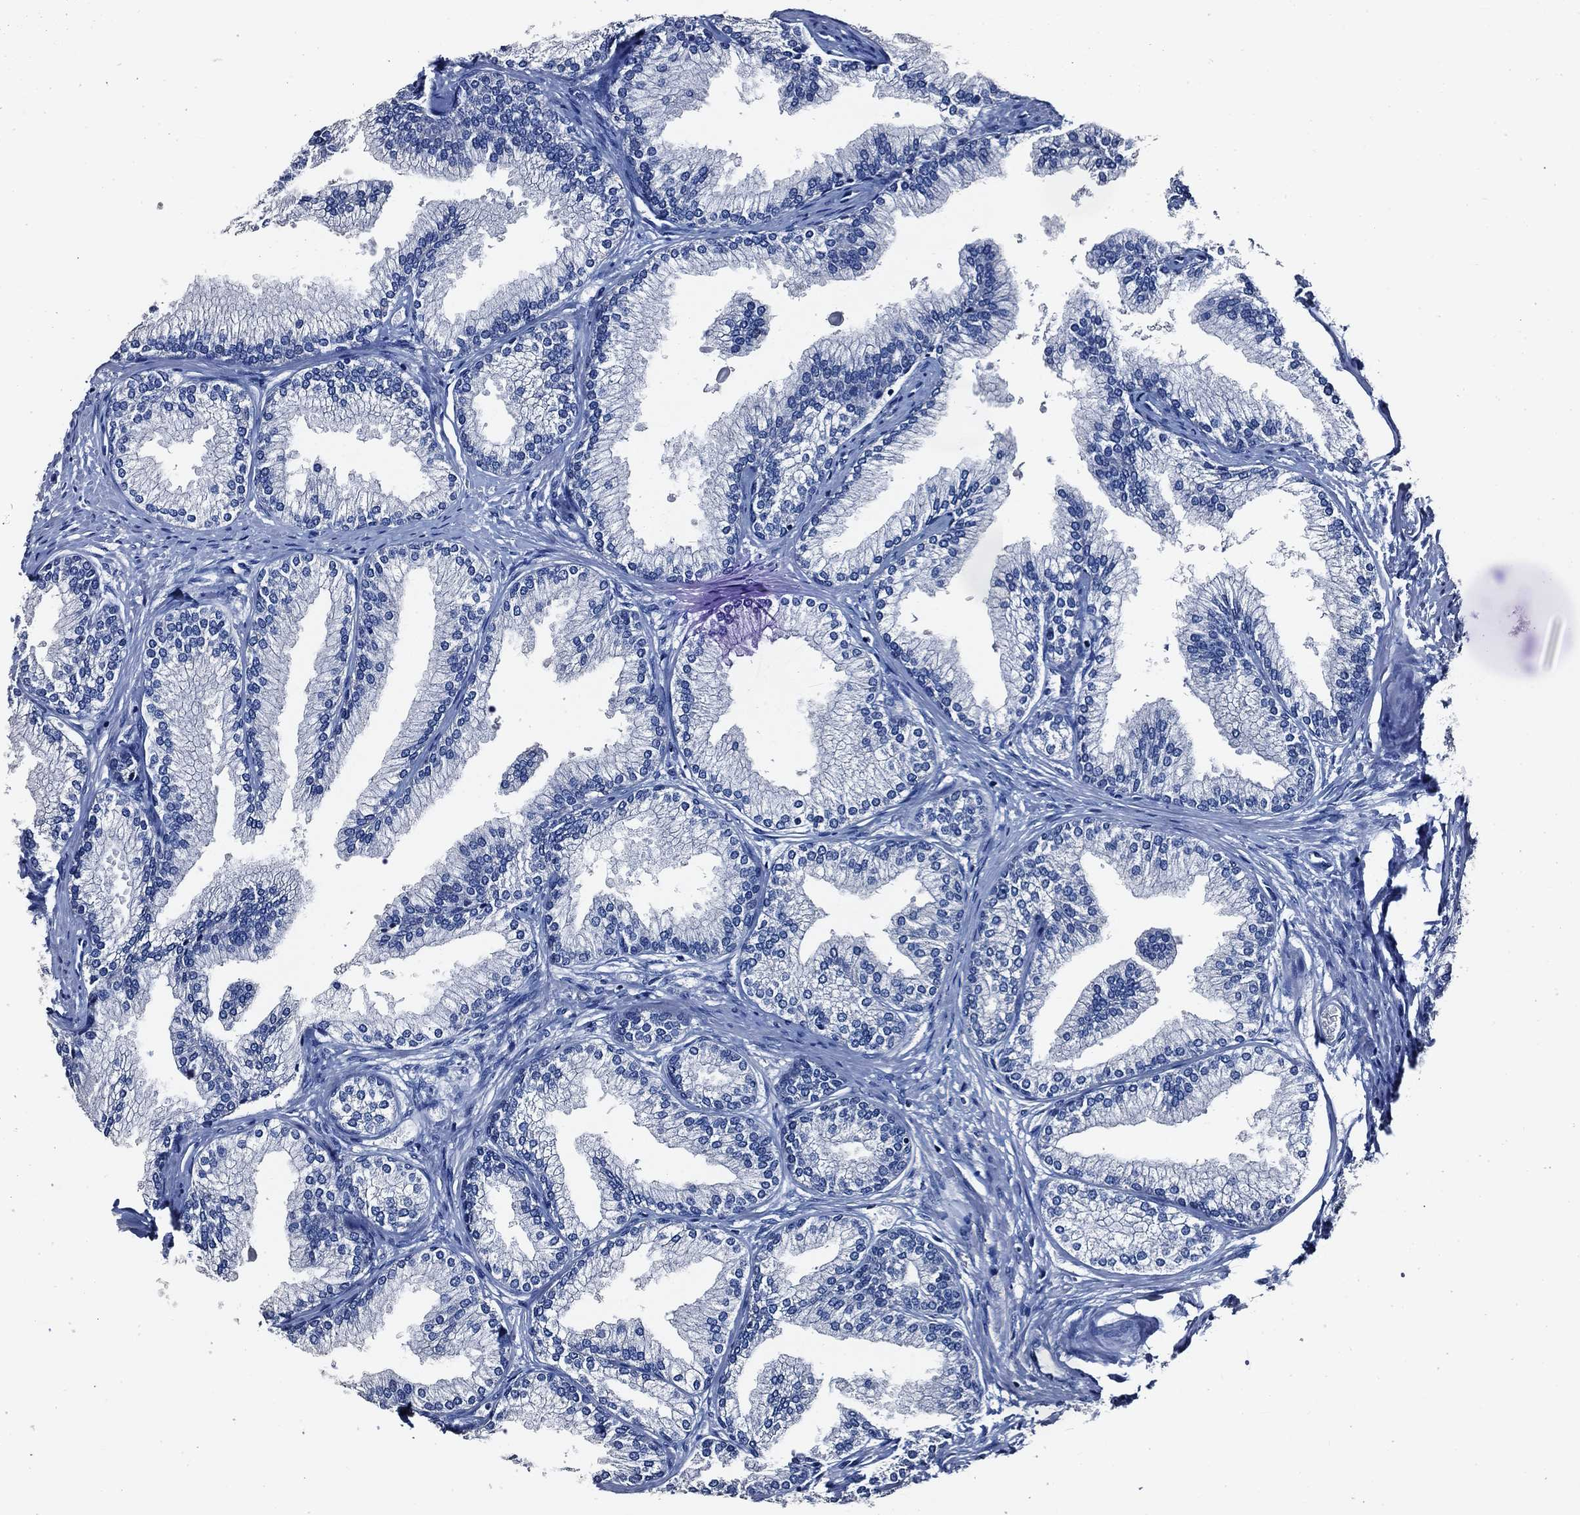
{"staining": {"intensity": "negative", "quantity": "none", "location": "none"}, "tissue": "prostate", "cell_type": "Glandular cells", "image_type": "normal", "snomed": [{"axis": "morphology", "description": "Normal tissue, NOS"}, {"axis": "topography", "description": "Prostate"}], "caption": "Immunohistochemical staining of normal human prostate reveals no significant positivity in glandular cells.", "gene": "POU2F2", "patient": {"sex": "male", "age": 72}}